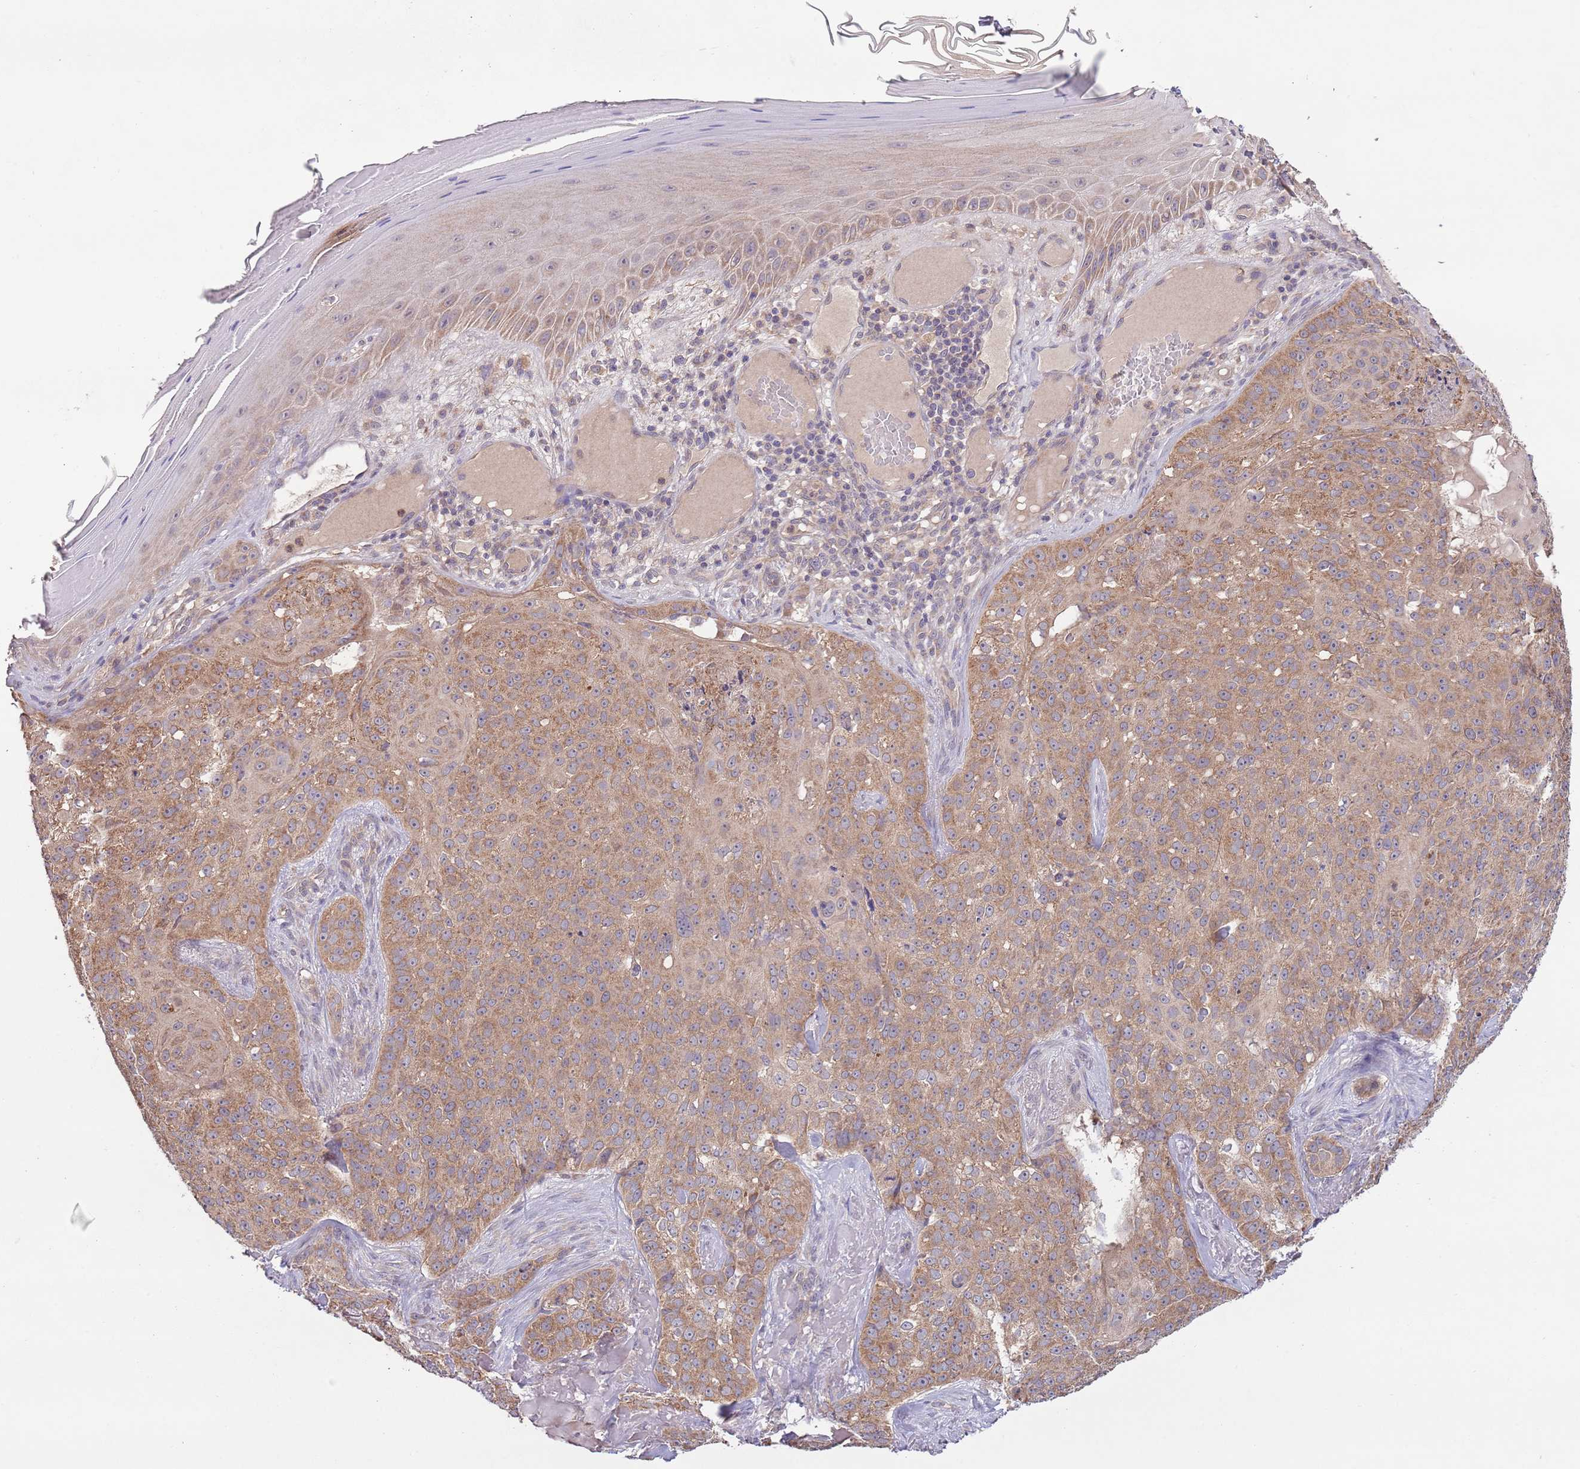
{"staining": {"intensity": "moderate", "quantity": ">75%", "location": "cytoplasmic/membranous"}, "tissue": "skin cancer", "cell_type": "Tumor cells", "image_type": "cancer", "snomed": [{"axis": "morphology", "description": "Basal cell carcinoma"}, {"axis": "topography", "description": "Skin"}], "caption": "Immunohistochemical staining of human skin basal cell carcinoma exhibits moderate cytoplasmic/membranous protein staining in approximately >75% of tumor cells. (DAB (3,3'-diaminobenzidine) = brown stain, brightfield microscopy at high magnification).", "gene": "MFNG", "patient": {"sex": "female", "age": 92}}